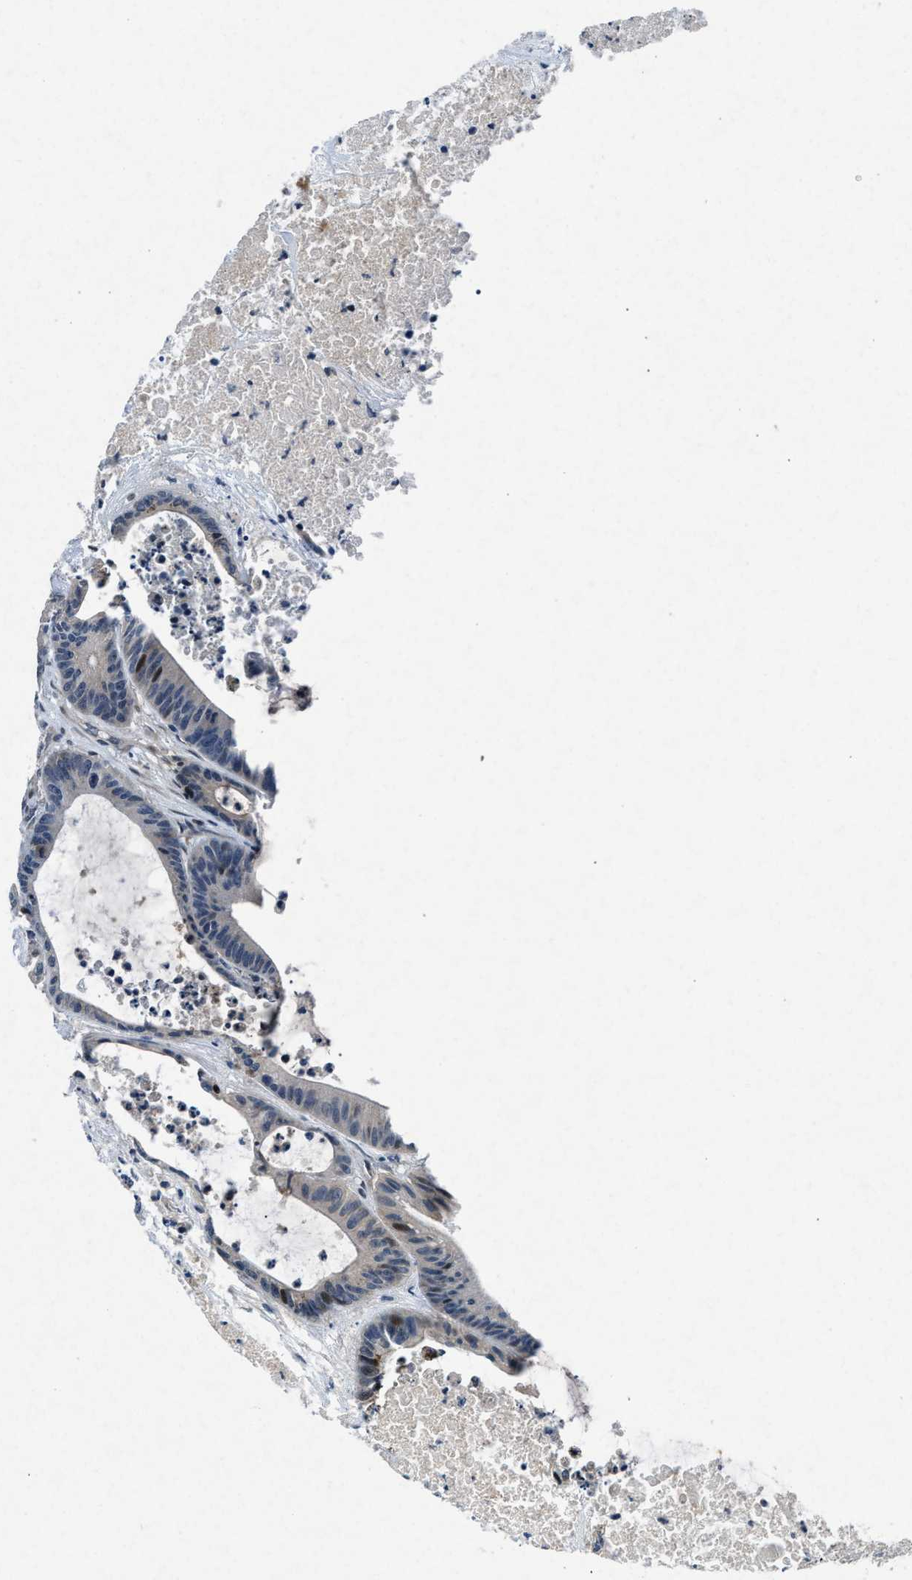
{"staining": {"intensity": "moderate", "quantity": "<25%", "location": "nuclear"}, "tissue": "colorectal cancer", "cell_type": "Tumor cells", "image_type": "cancer", "snomed": [{"axis": "morphology", "description": "Adenocarcinoma, NOS"}, {"axis": "topography", "description": "Colon"}], "caption": "This histopathology image shows colorectal cancer stained with immunohistochemistry to label a protein in brown. The nuclear of tumor cells show moderate positivity for the protein. Nuclei are counter-stained blue.", "gene": "PHLDA1", "patient": {"sex": "female", "age": 84}}